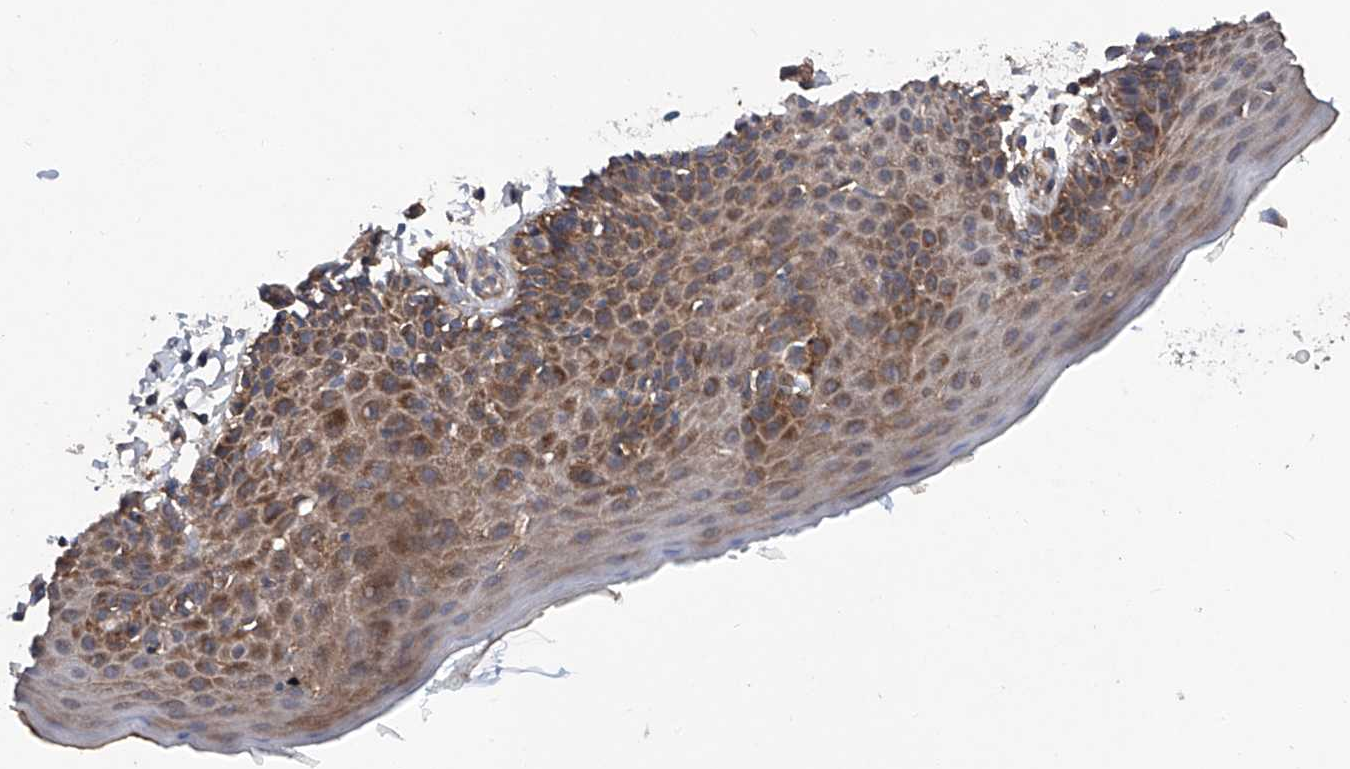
{"staining": {"intensity": "strong", "quantity": ">75%", "location": "cytoplasmic/membranous"}, "tissue": "skin", "cell_type": "Epidermal cells", "image_type": "normal", "snomed": [{"axis": "morphology", "description": "Normal tissue, NOS"}, {"axis": "topography", "description": "Vulva"}], "caption": "Immunohistochemistry (IHC) micrograph of benign skin: human skin stained using IHC exhibits high levels of strong protein expression localized specifically in the cytoplasmic/membranous of epidermal cells, appearing as a cytoplasmic/membranous brown color.", "gene": "ASCC3", "patient": {"sex": "female", "age": 66}}